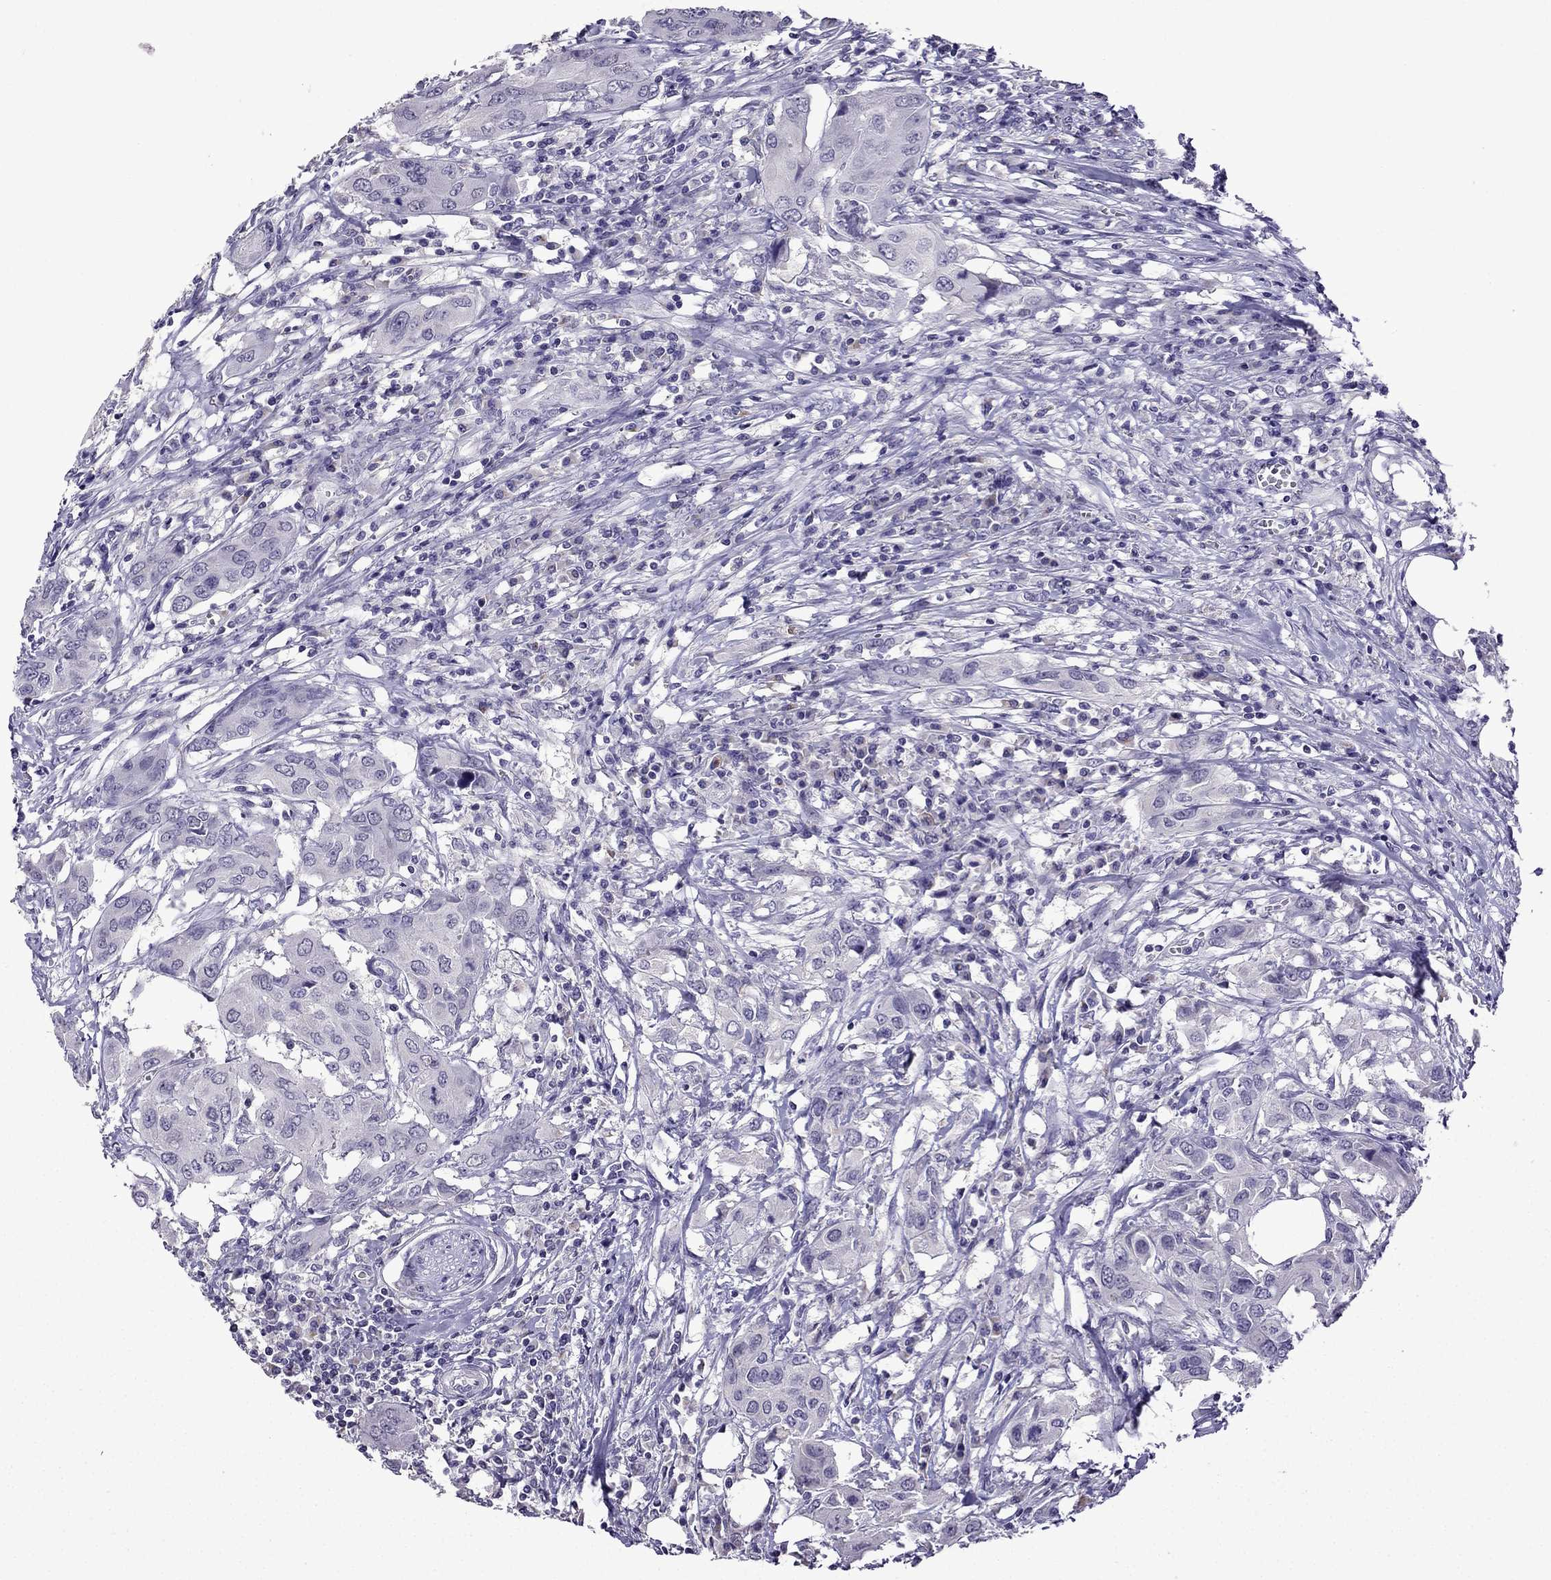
{"staining": {"intensity": "negative", "quantity": "none", "location": "none"}, "tissue": "urothelial cancer", "cell_type": "Tumor cells", "image_type": "cancer", "snomed": [{"axis": "morphology", "description": "Urothelial carcinoma, NOS"}, {"axis": "morphology", "description": "Urothelial carcinoma, High grade"}, {"axis": "topography", "description": "Urinary bladder"}], "caption": "Immunohistochemistry (IHC) micrograph of neoplastic tissue: urothelial cancer stained with DAB shows no significant protein staining in tumor cells.", "gene": "TTN", "patient": {"sex": "male", "age": 63}}